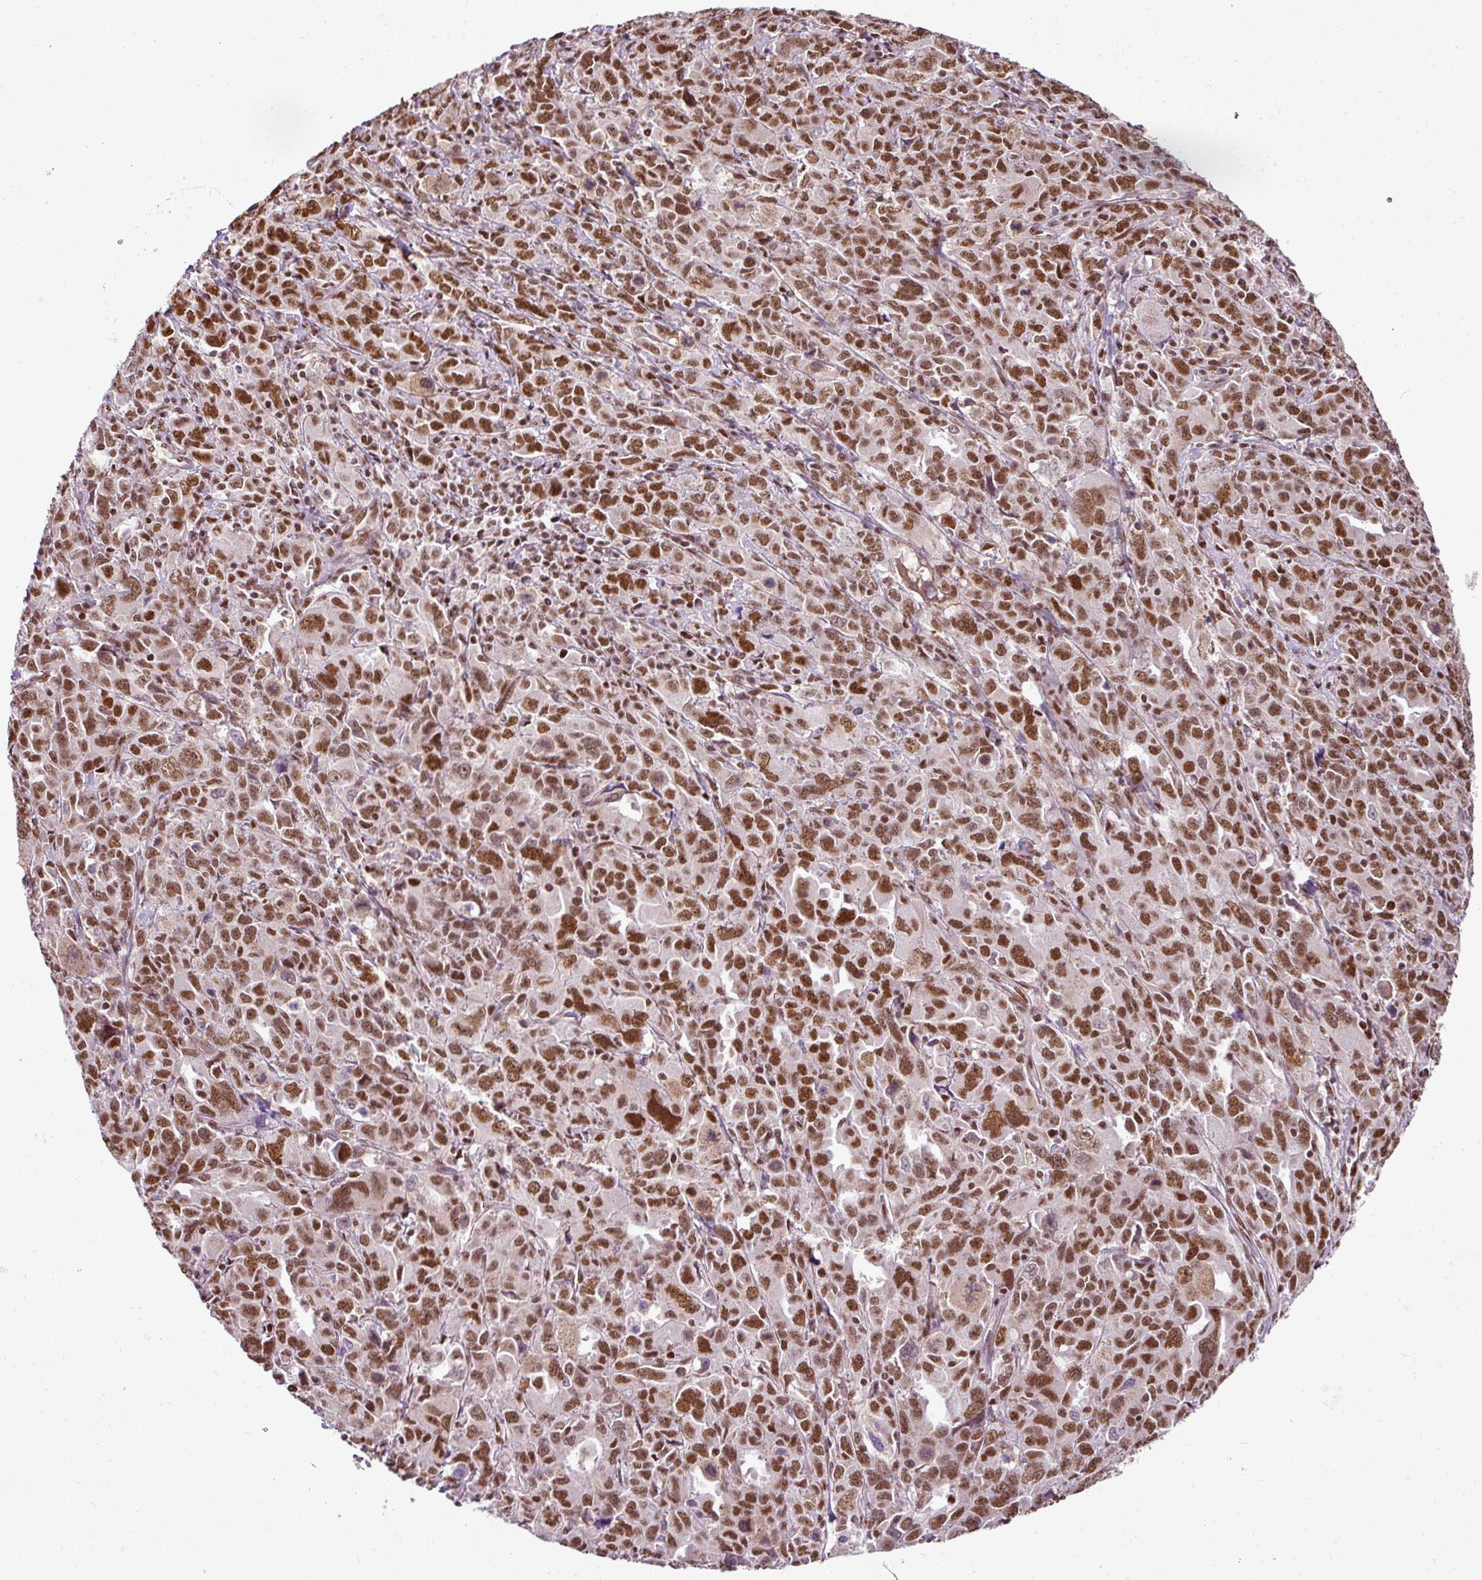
{"staining": {"intensity": "moderate", "quantity": ">75%", "location": "nuclear"}, "tissue": "ovarian cancer", "cell_type": "Tumor cells", "image_type": "cancer", "snomed": [{"axis": "morphology", "description": "Adenocarcinoma, NOS"}, {"axis": "morphology", "description": "Carcinoma, endometroid"}, {"axis": "topography", "description": "Ovary"}], "caption": "Moderate nuclear staining is present in approximately >75% of tumor cells in adenocarcinoma (ovarian).", "gene": "PGAP4", "patient": {"sex": "female", "age": 72}}